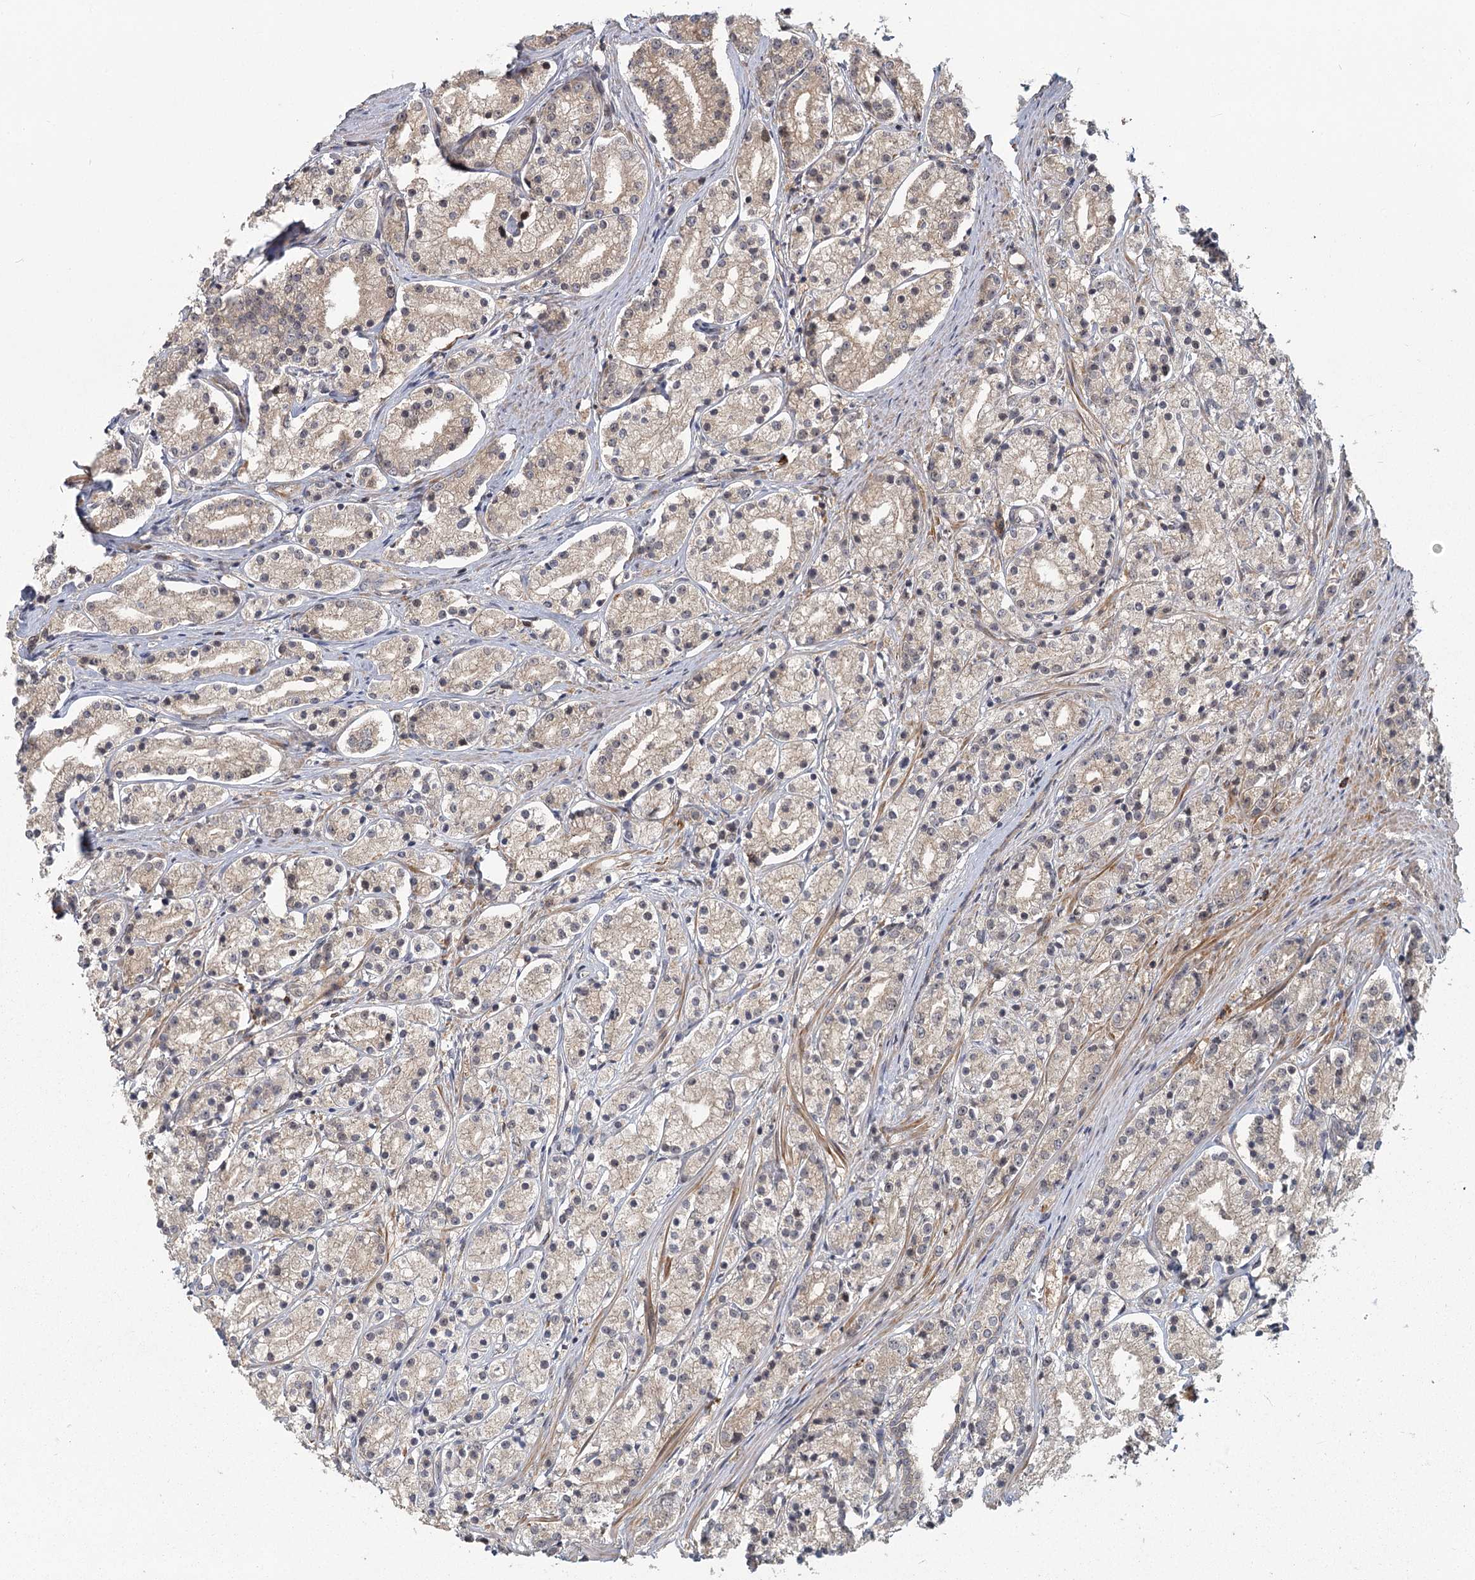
{"staining": {"intensity": "weak", "quantity": "<25%", "location": "cytoplasmic/membranous"}, "tissue": "prostate cancer", "cell_type": "Tumor cells", "image_type": "cancer", "snomed": [{"axis": "morphology", "description": "Adenocarcinoma, High grade"}, {"axis": "topography", "description": "Prostate"}], "caption": "Tumor cells are negative for brown protein staining in prostate high-grade adenocarcinoma.", "gene": "RAPGEF6", "patient": {"sex": "male", "age": 69}}